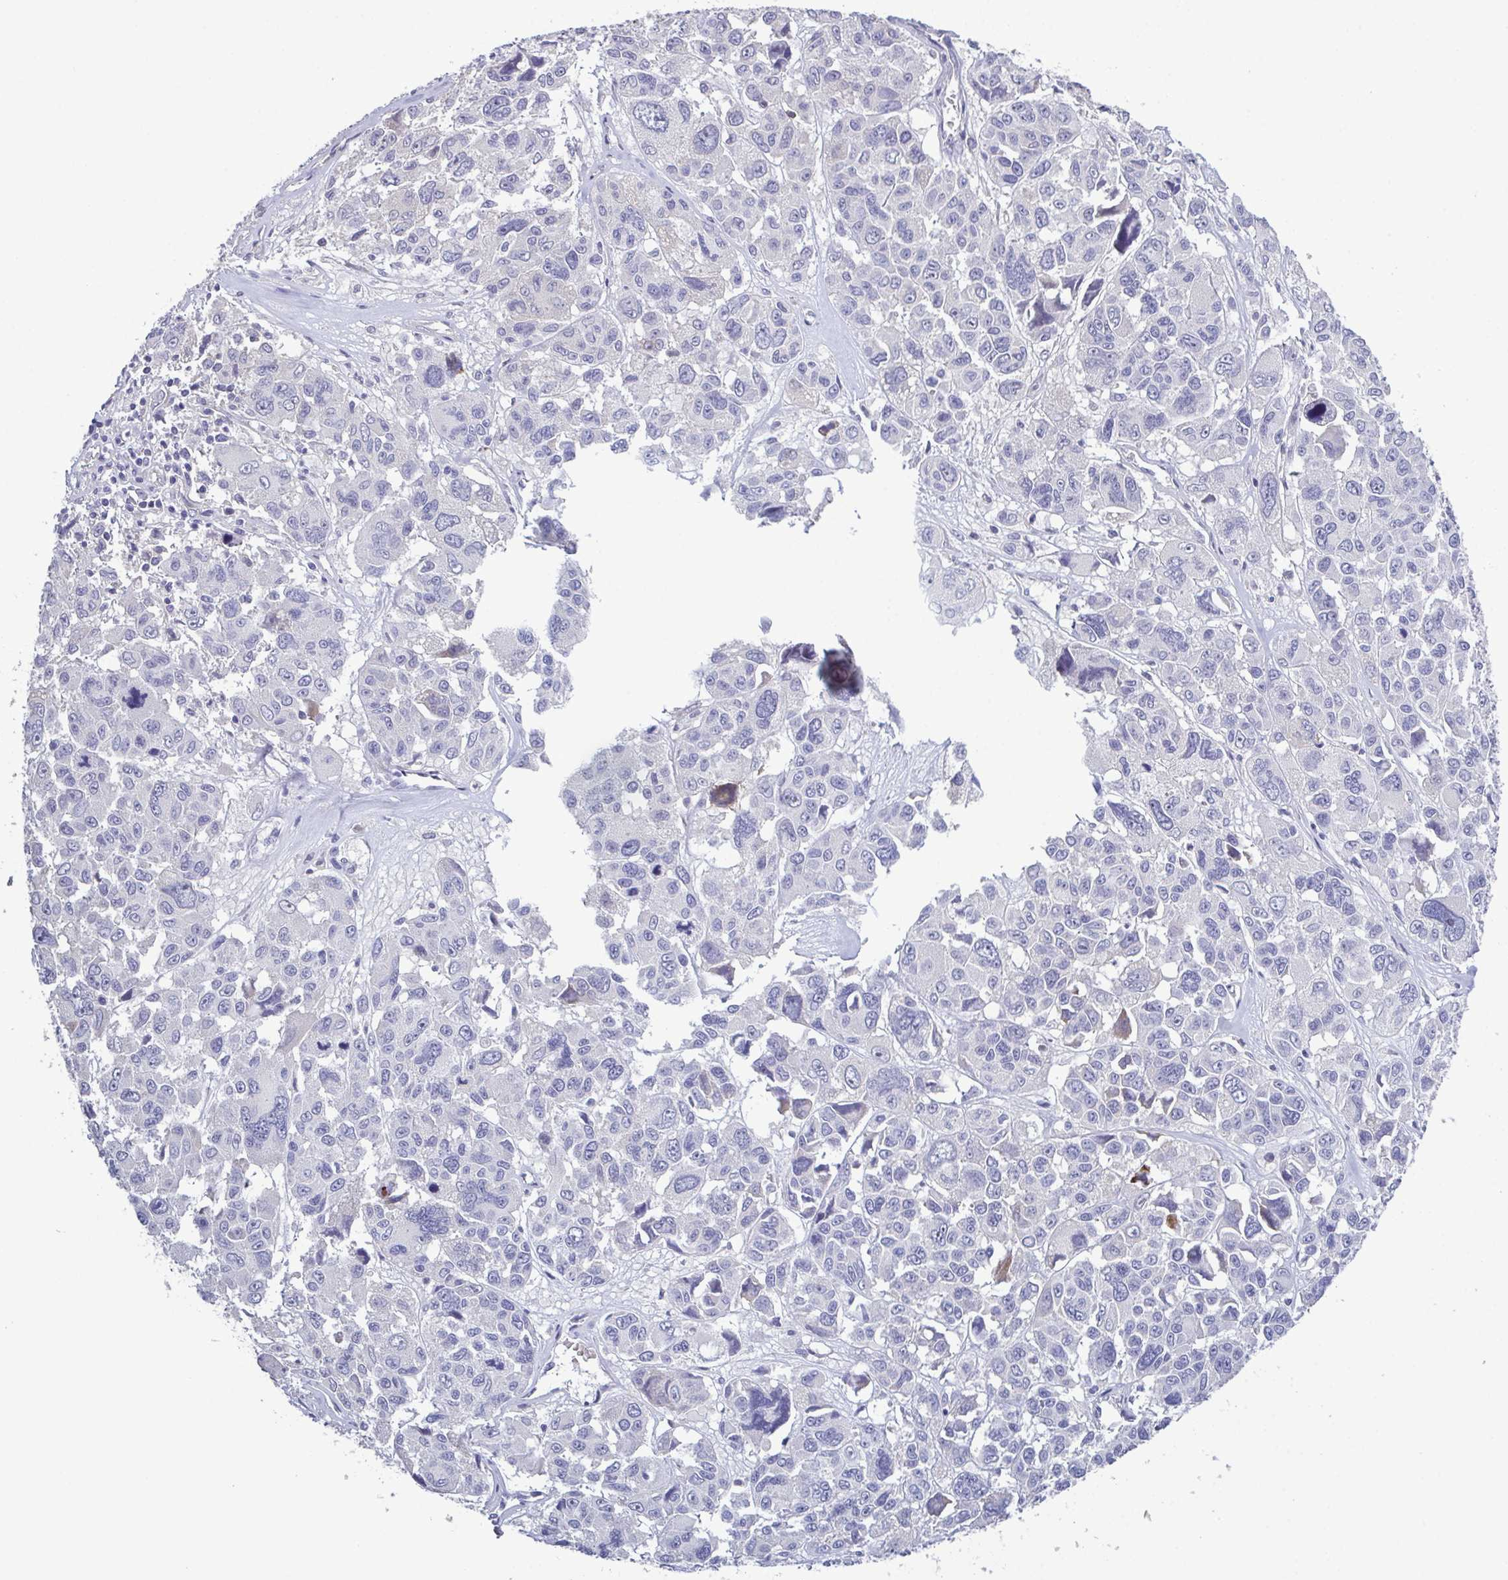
{"staining": {"intensity": "negative", "quantity": "none", "location": "none"}, "tissue": "melanoma", "cell_type": "Tumor cells", "image_type": "cancer", "snomed": [{"axis": "morphology", "description": "Malignant melanoma, NOS"}, {"axis": "topography", "description": "Skin"}], "caption": "Histopathology image shows no protein positivity in tumor cells of melanoma tissue.", "gene": "GLDC", "patient": {"sex": "female", "age": 66}}